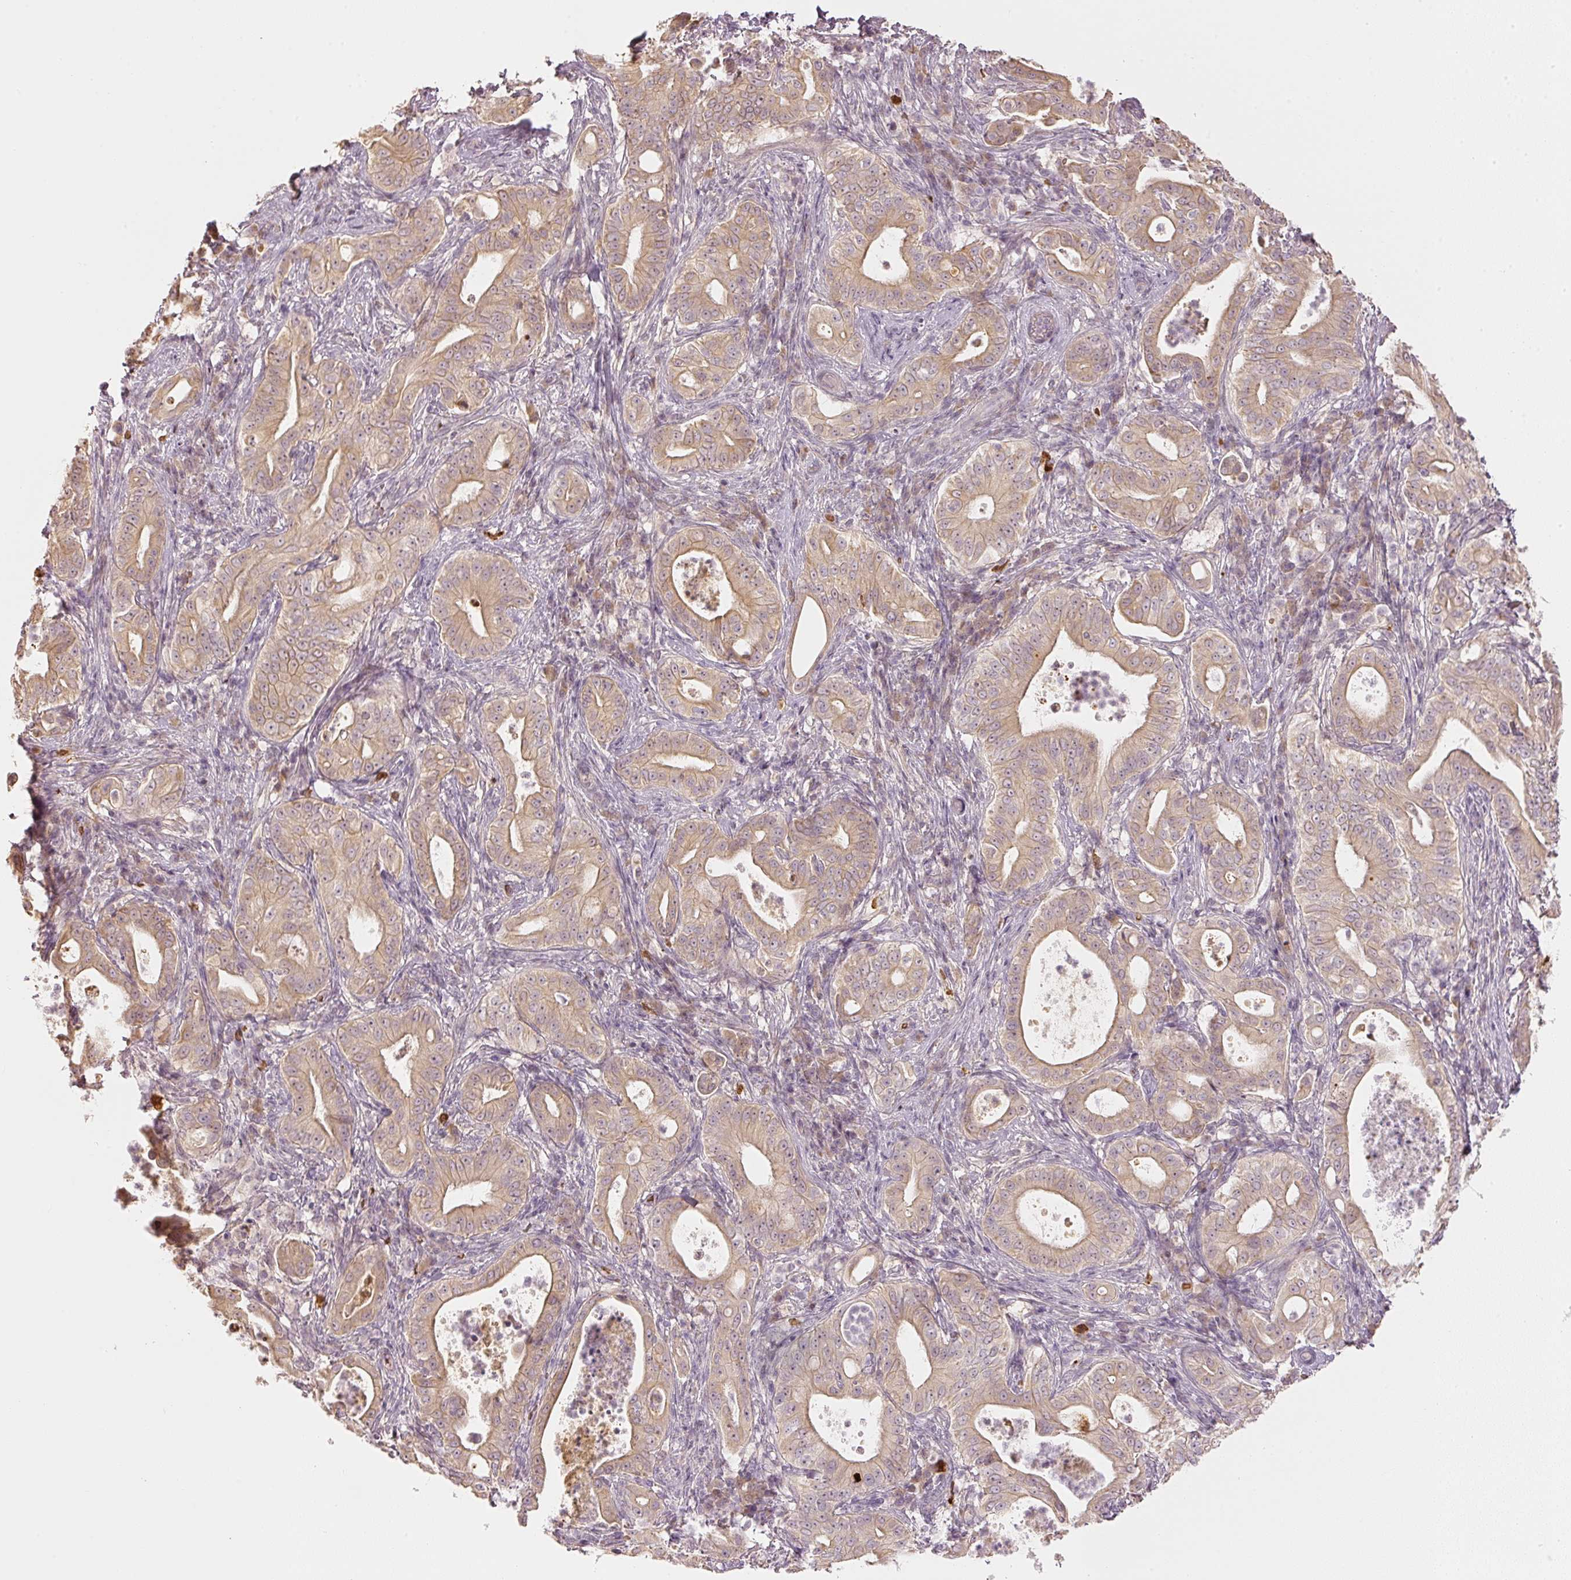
{"staining": {"intensity": "moderate", "quantity": ">75%", "location": "cytoplasmic/membranous"}, "tissue": "pancreatic cancer", "cell_type": "Tumor cells", "image_type": "cancer", "snomed": [{"axis": "morphology", "description": "Adenocarcinoma, NOS"}, {"axis": "topography", "description": "Pancreas"}], "caption": "DAB (3,3'-diaminobenzidine) immunohistochemical staining of human pancreatic cancer (adenocarcinoma) shows moderate cytoplasmic/membranous protein positivity in about >75% of tumor cells.", "gene": "GZMA", "patient": {"sex": "male", "age": 71}}